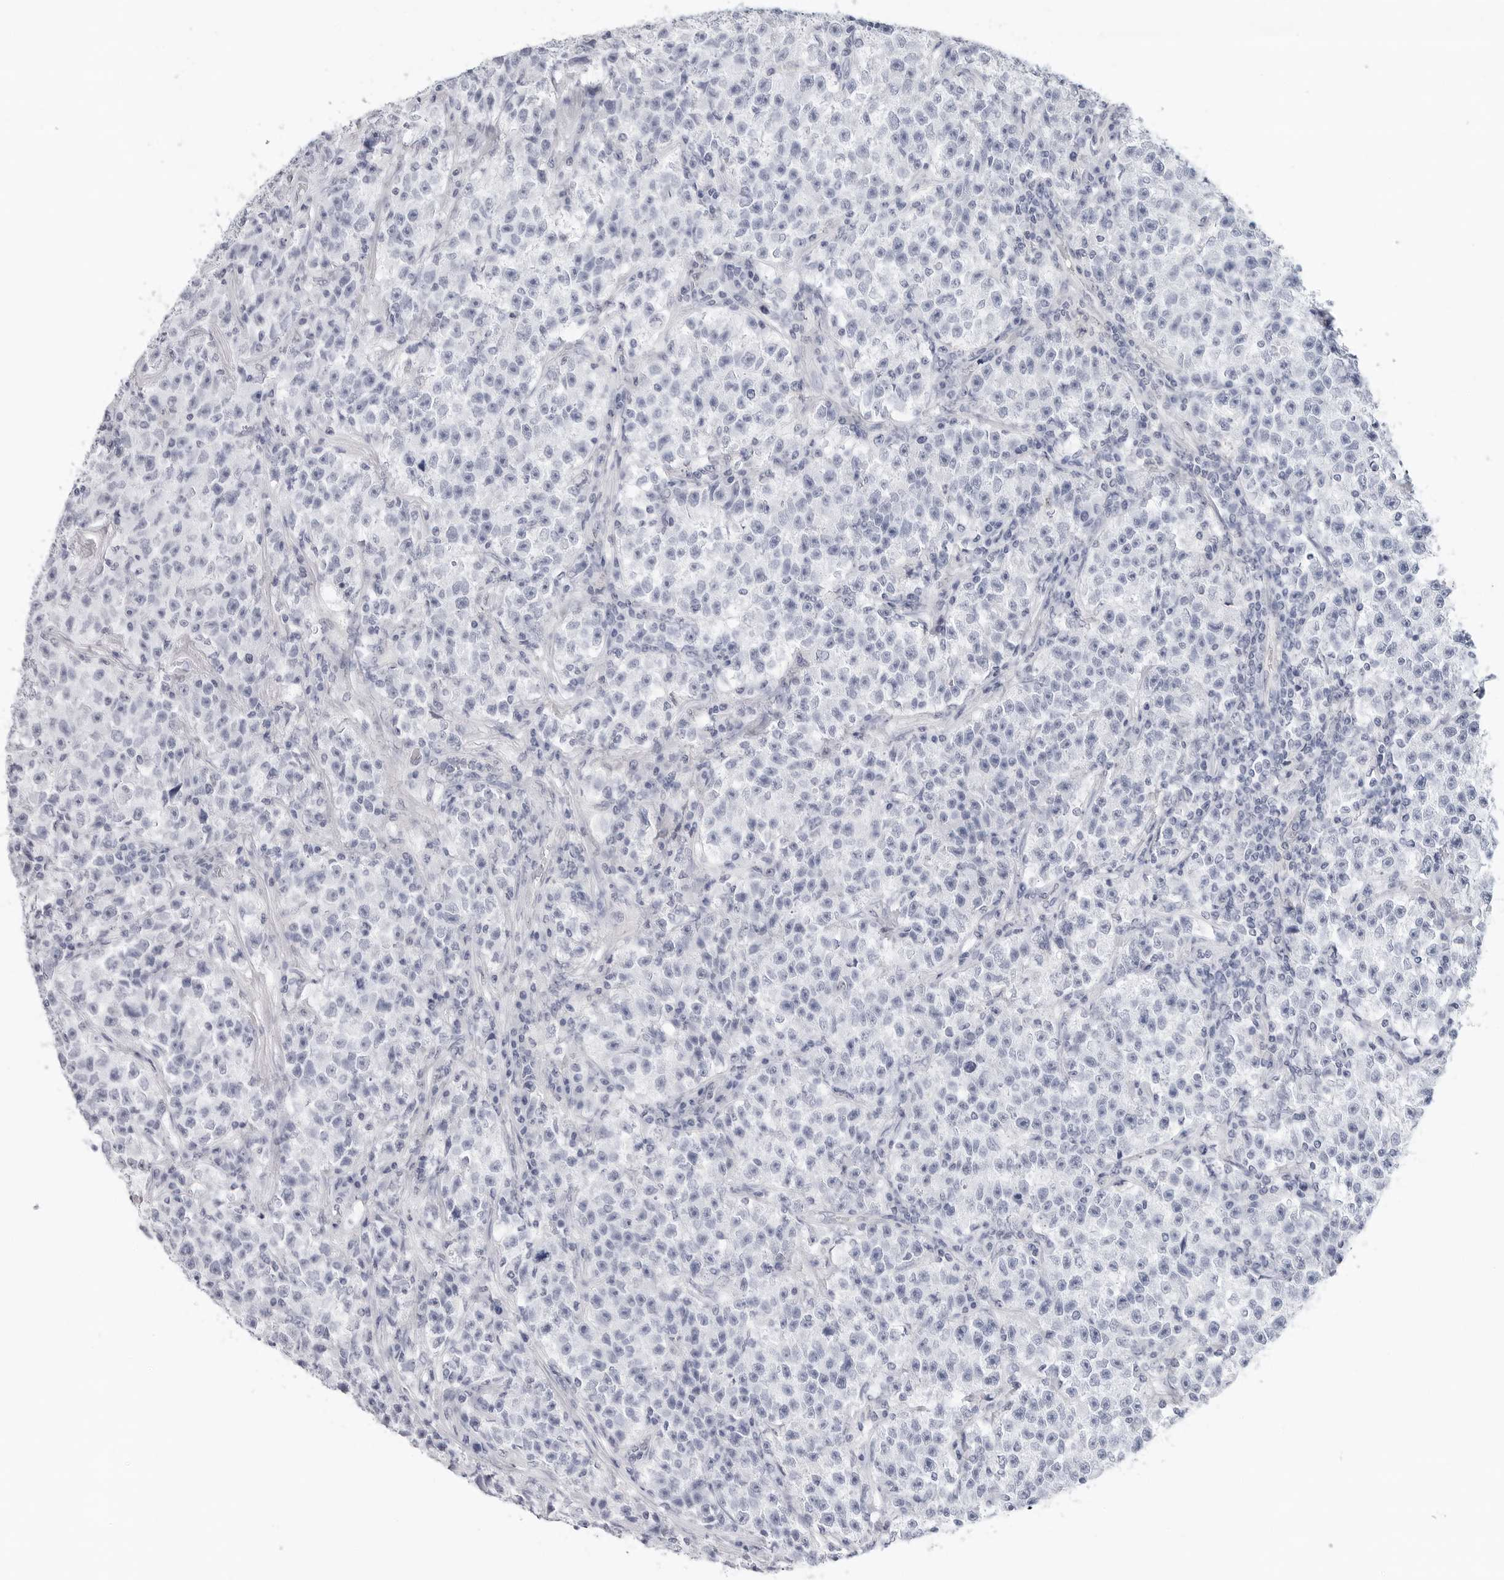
{"staining": {"intensity": "negative", "quantity": "none", "location": "none"}, "tissue": "testis cancer", "cell_type": "Tumor cells", "image_type": "cancer", "snomed": [{"axis": "morphology", "description": "Seminoma, NOS"}, {"axis": "topography", "description": "Testis"}], "caption": "An immunohistochemistry (IHC) micrograph of seminoma (testis) is shown. There is no staining in tumor cells of seminoma (testis).", "gene": "SLC19A1", "patient": {"sex": "male", "age": 22}}